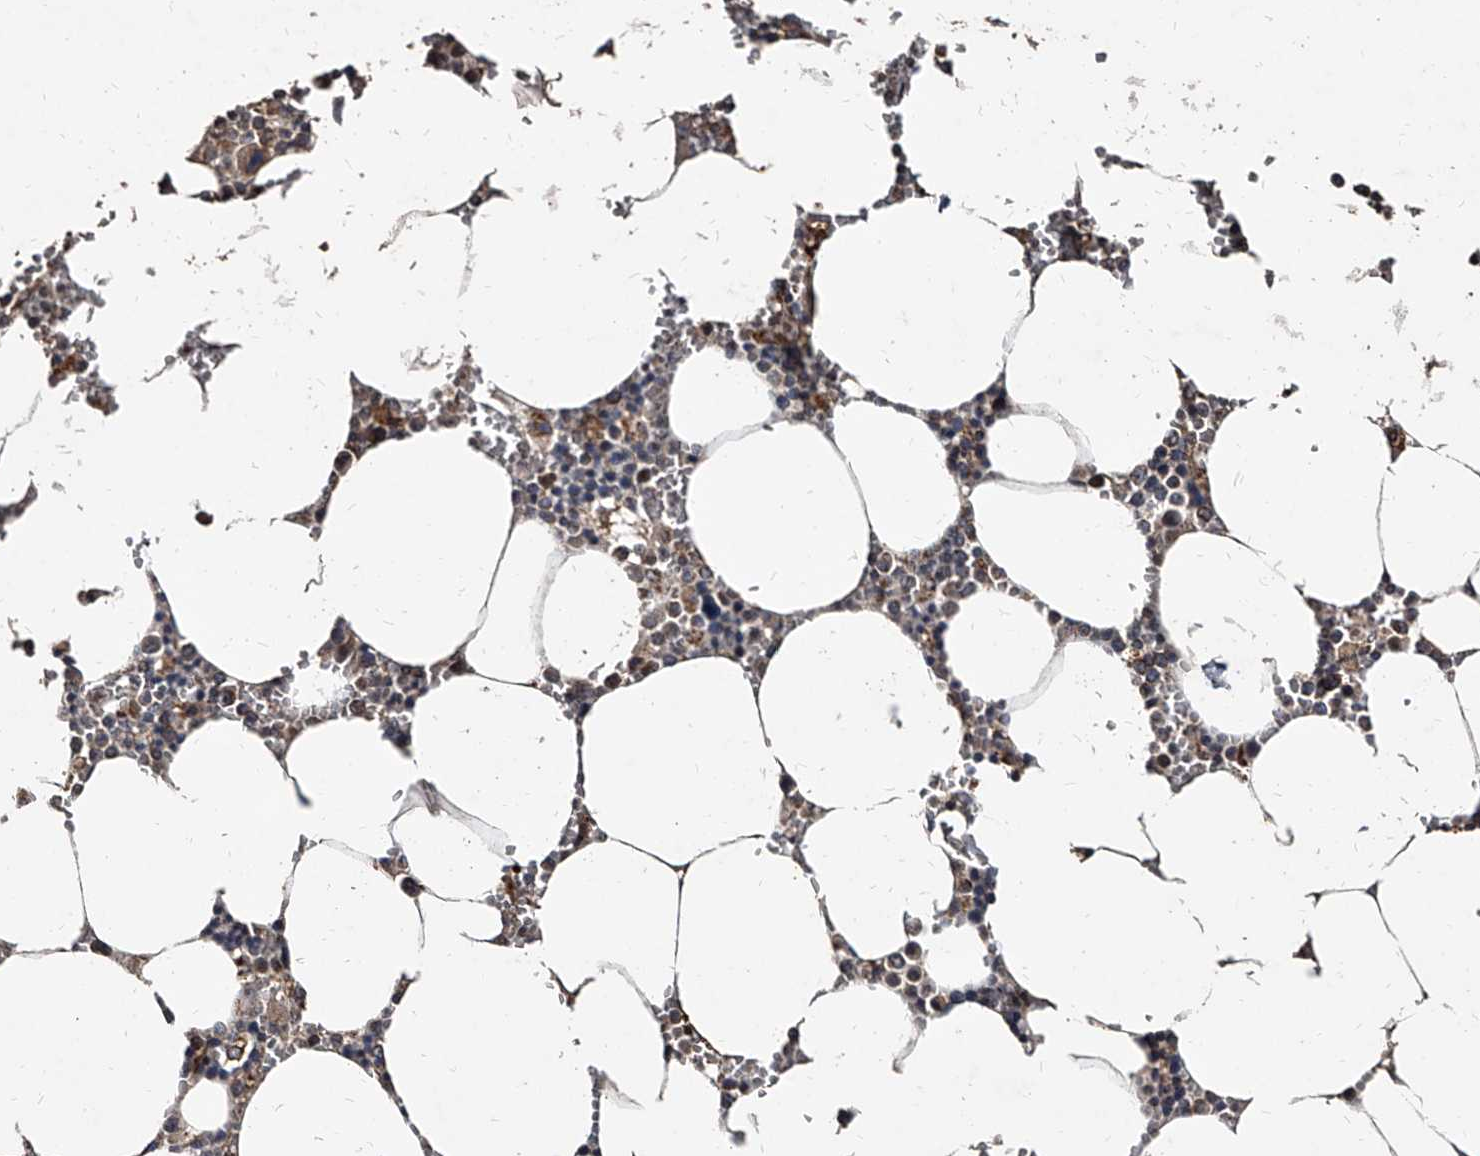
{"staining": {"intensity": "moderate", "quantity": "<25%", "location": "cytoplasmic/membranous"}, "tissue": "bone marrow", "cell_type": "Hematopoietic cells", "image_type": "normal", "snomed": [{"axis": "morphology", "description": "Normal tissue, NOS"}, {"axis": "topography", "description": "Bone marrow"}], "caption": "Benign bone marrow demonstrates moderate cytoplasmic/membranous expression in about <25% of hematopoietic cells.", "gene": "GPR183", "patient": {"sex": "male", "age": 70}}